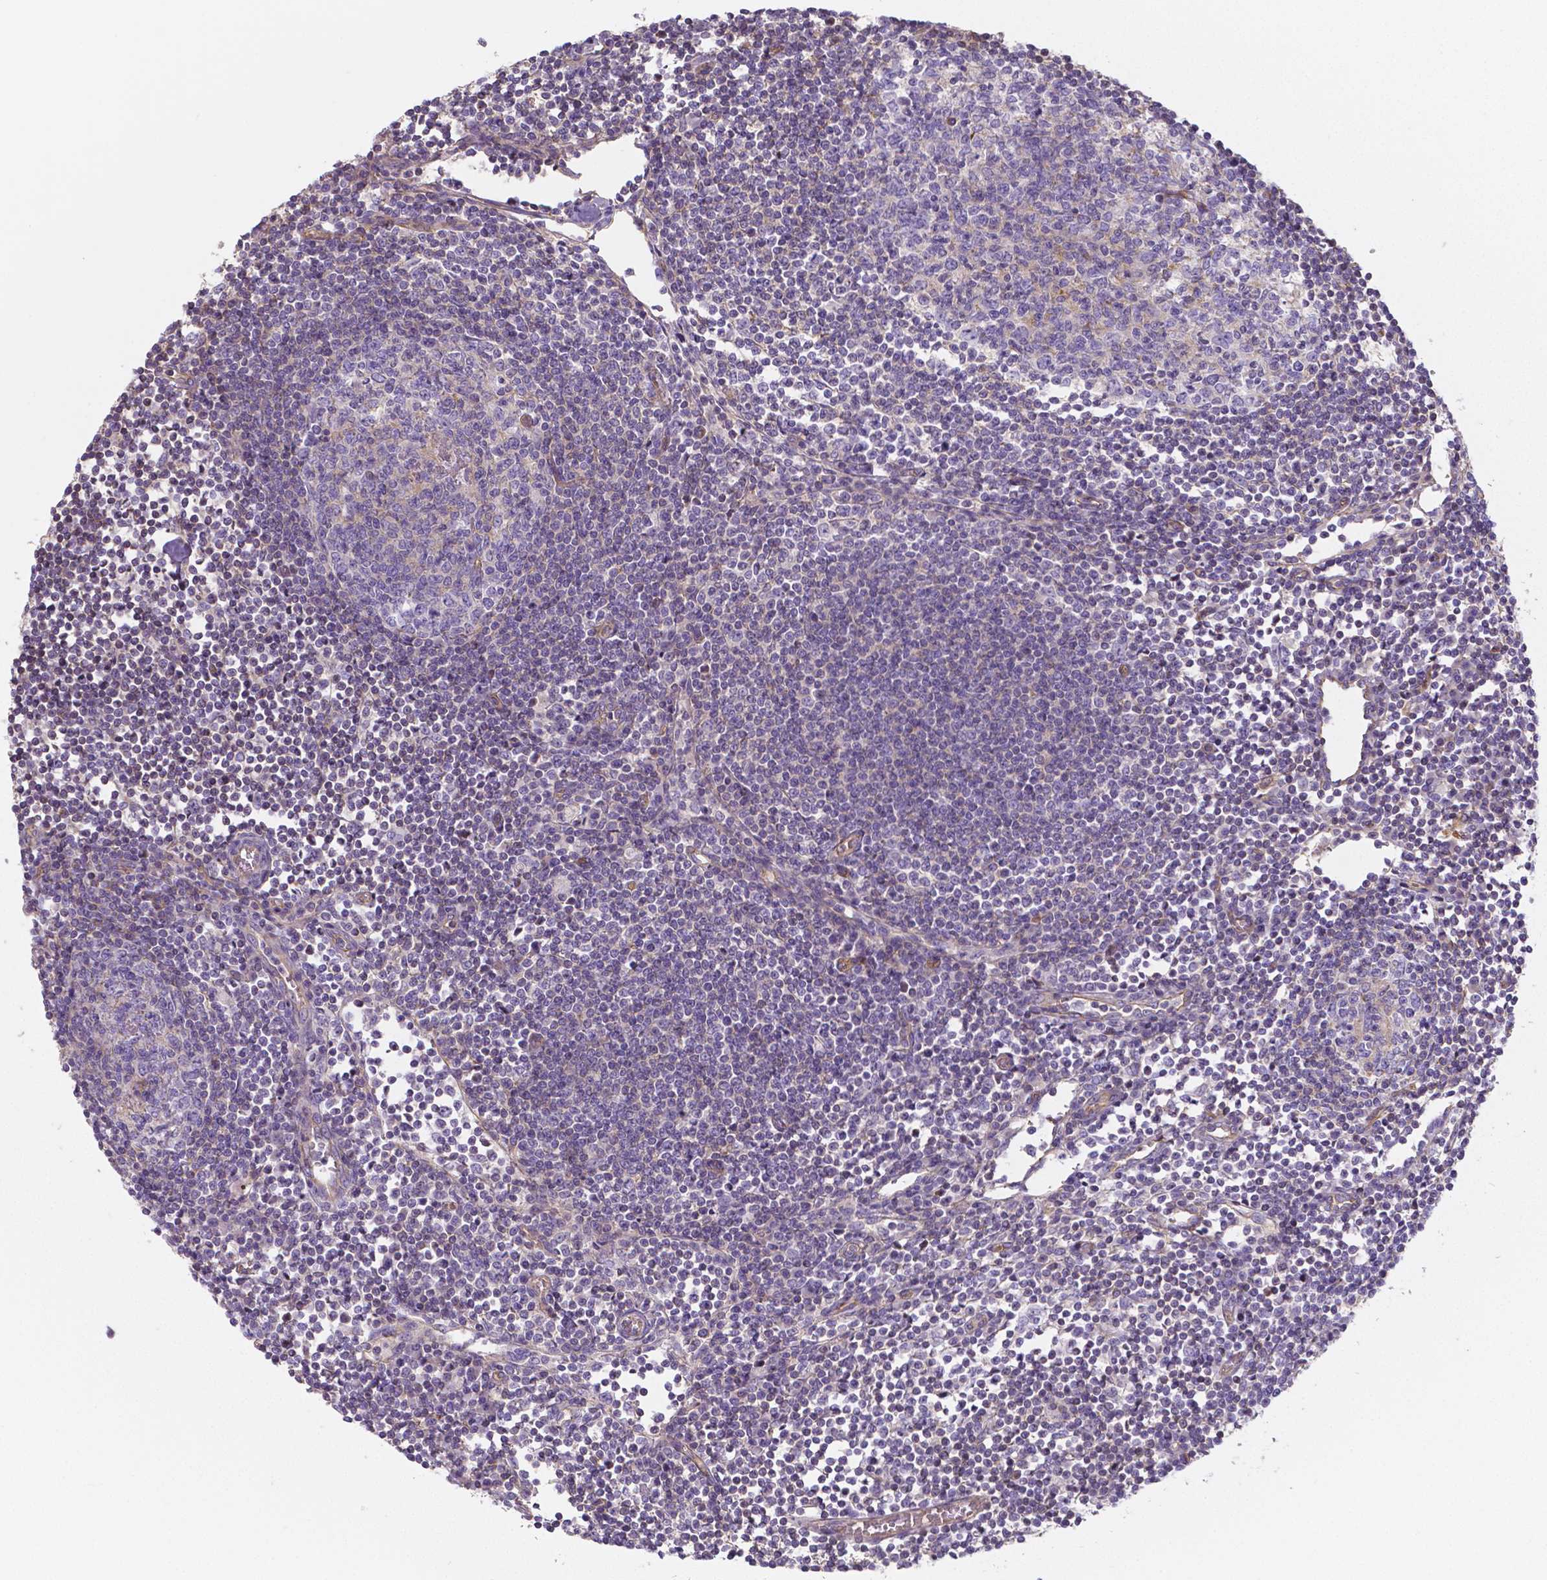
{"staining": {"intensity": "negative", "quantity": "none", "location": "none"}, "tissue": "lymph node", "cell_type": "Germinal center cells", "image_type": "normal", "snomed": [{"axis": "morphology", "description": "Normal tissue, NOS"}, {"axis": "topography", "description": "Lymph node"}], "caption": "A histopathology image of lymph node stained for a protein displays no brown staining in germinal center cells. (DAB (3,3'-diaminobenzidine) immunohistochemistry, high magnification).", "gene": "CRMP1", "patient": {"sex": "male", "age": 67}}